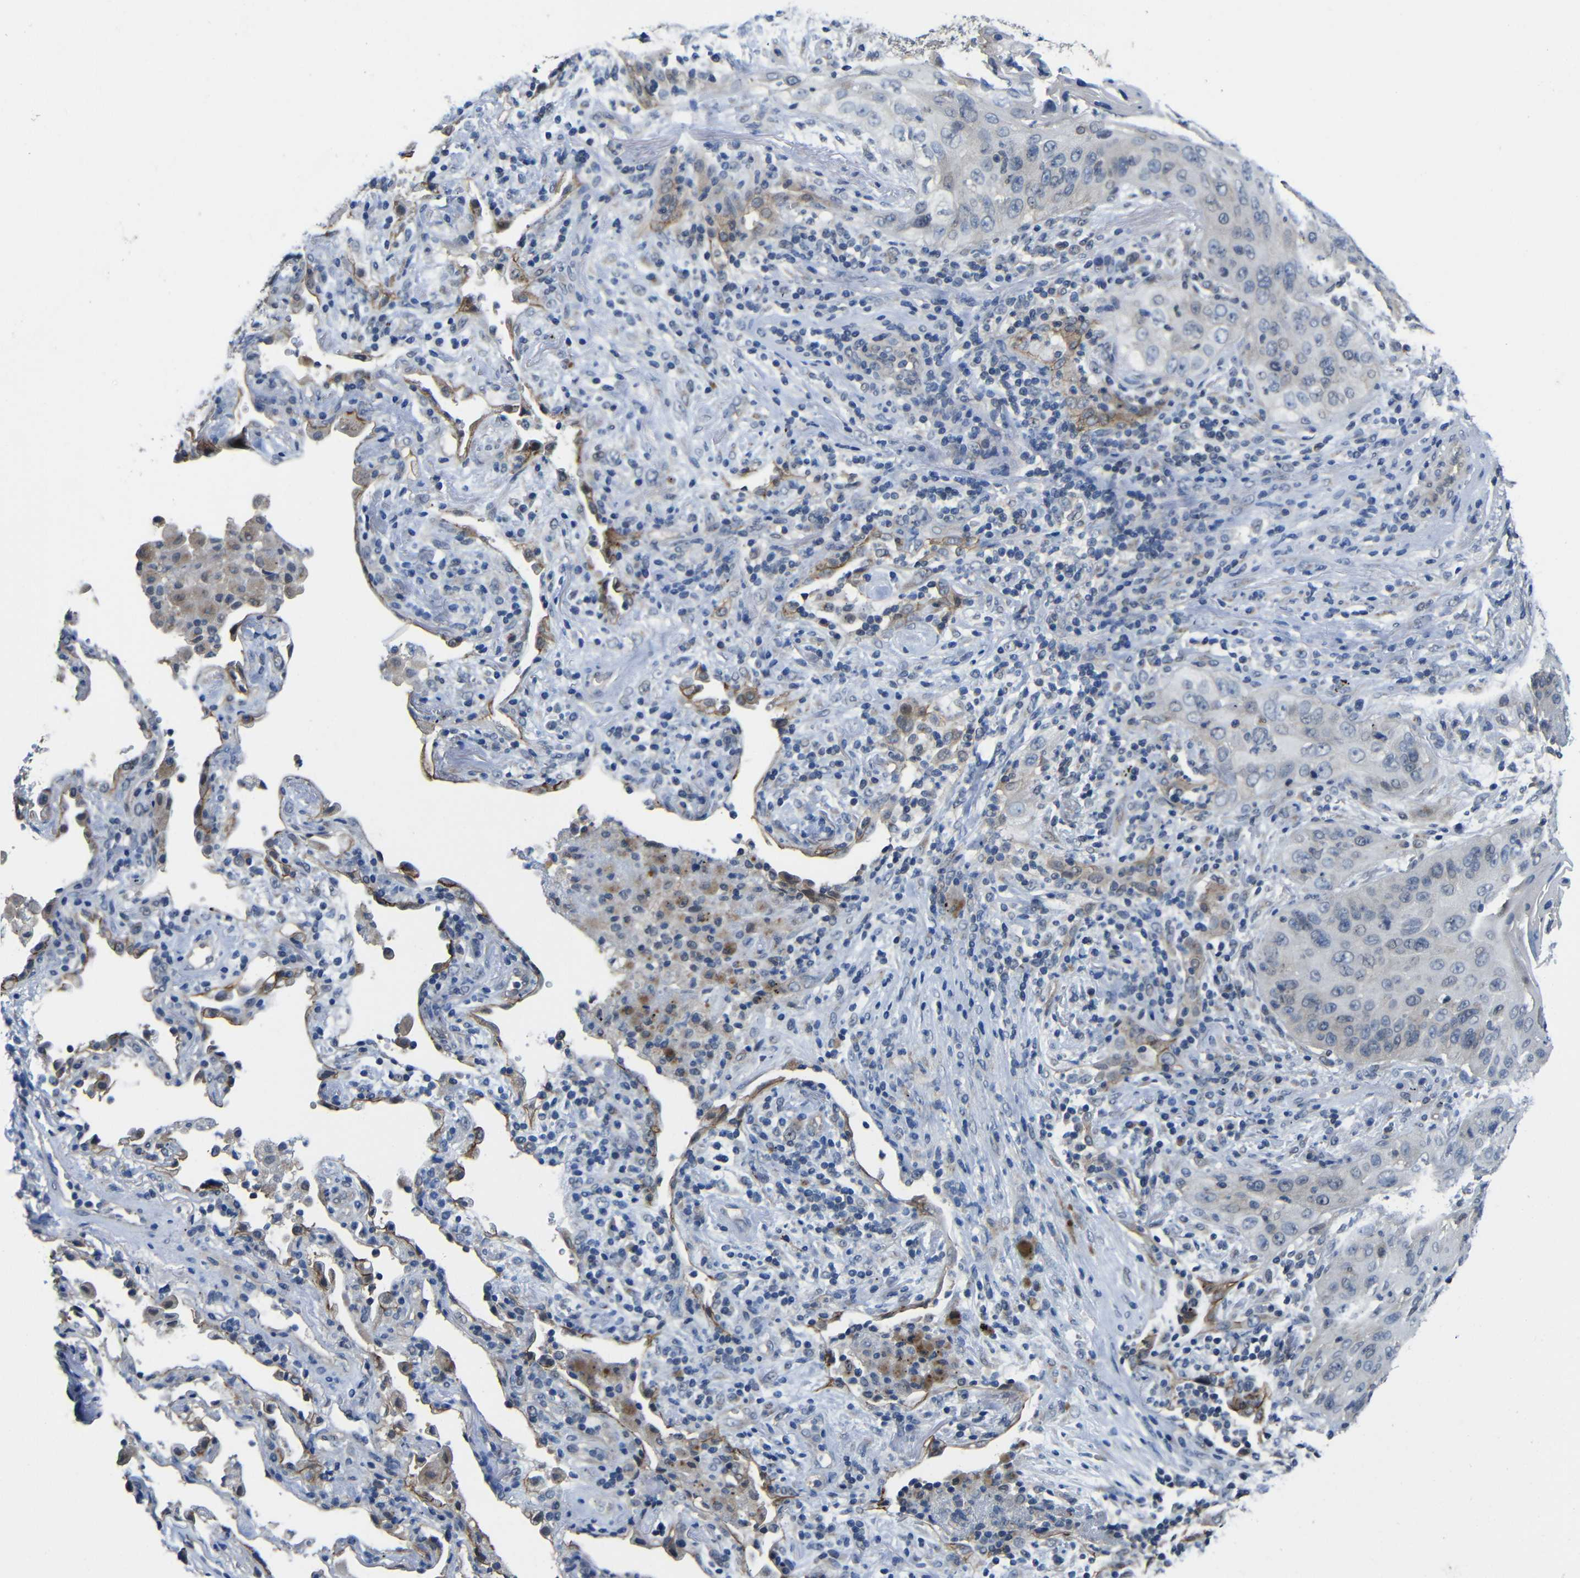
{"staining": {"intensity": "negative", "quantity": "none", "location": "none"}, "tissue": "lung cancer", "cell_type": "Tumor cells", "image_type": "cancer", "snomed": [{"axis": "morphology", "description": "Squamous cell carcinoma, NOS"}, {"axis": "topography", "description": "Lung"}], "caption": "High magnification brightfield microscopy of squamous cell carcinoma (lung) stained with DAB (brown) and counterstained with hematoxylin (blue): tumor cells show no significant expression.", "gene": "ZNF90", "patient": {"sex": "female", "age": 67}}